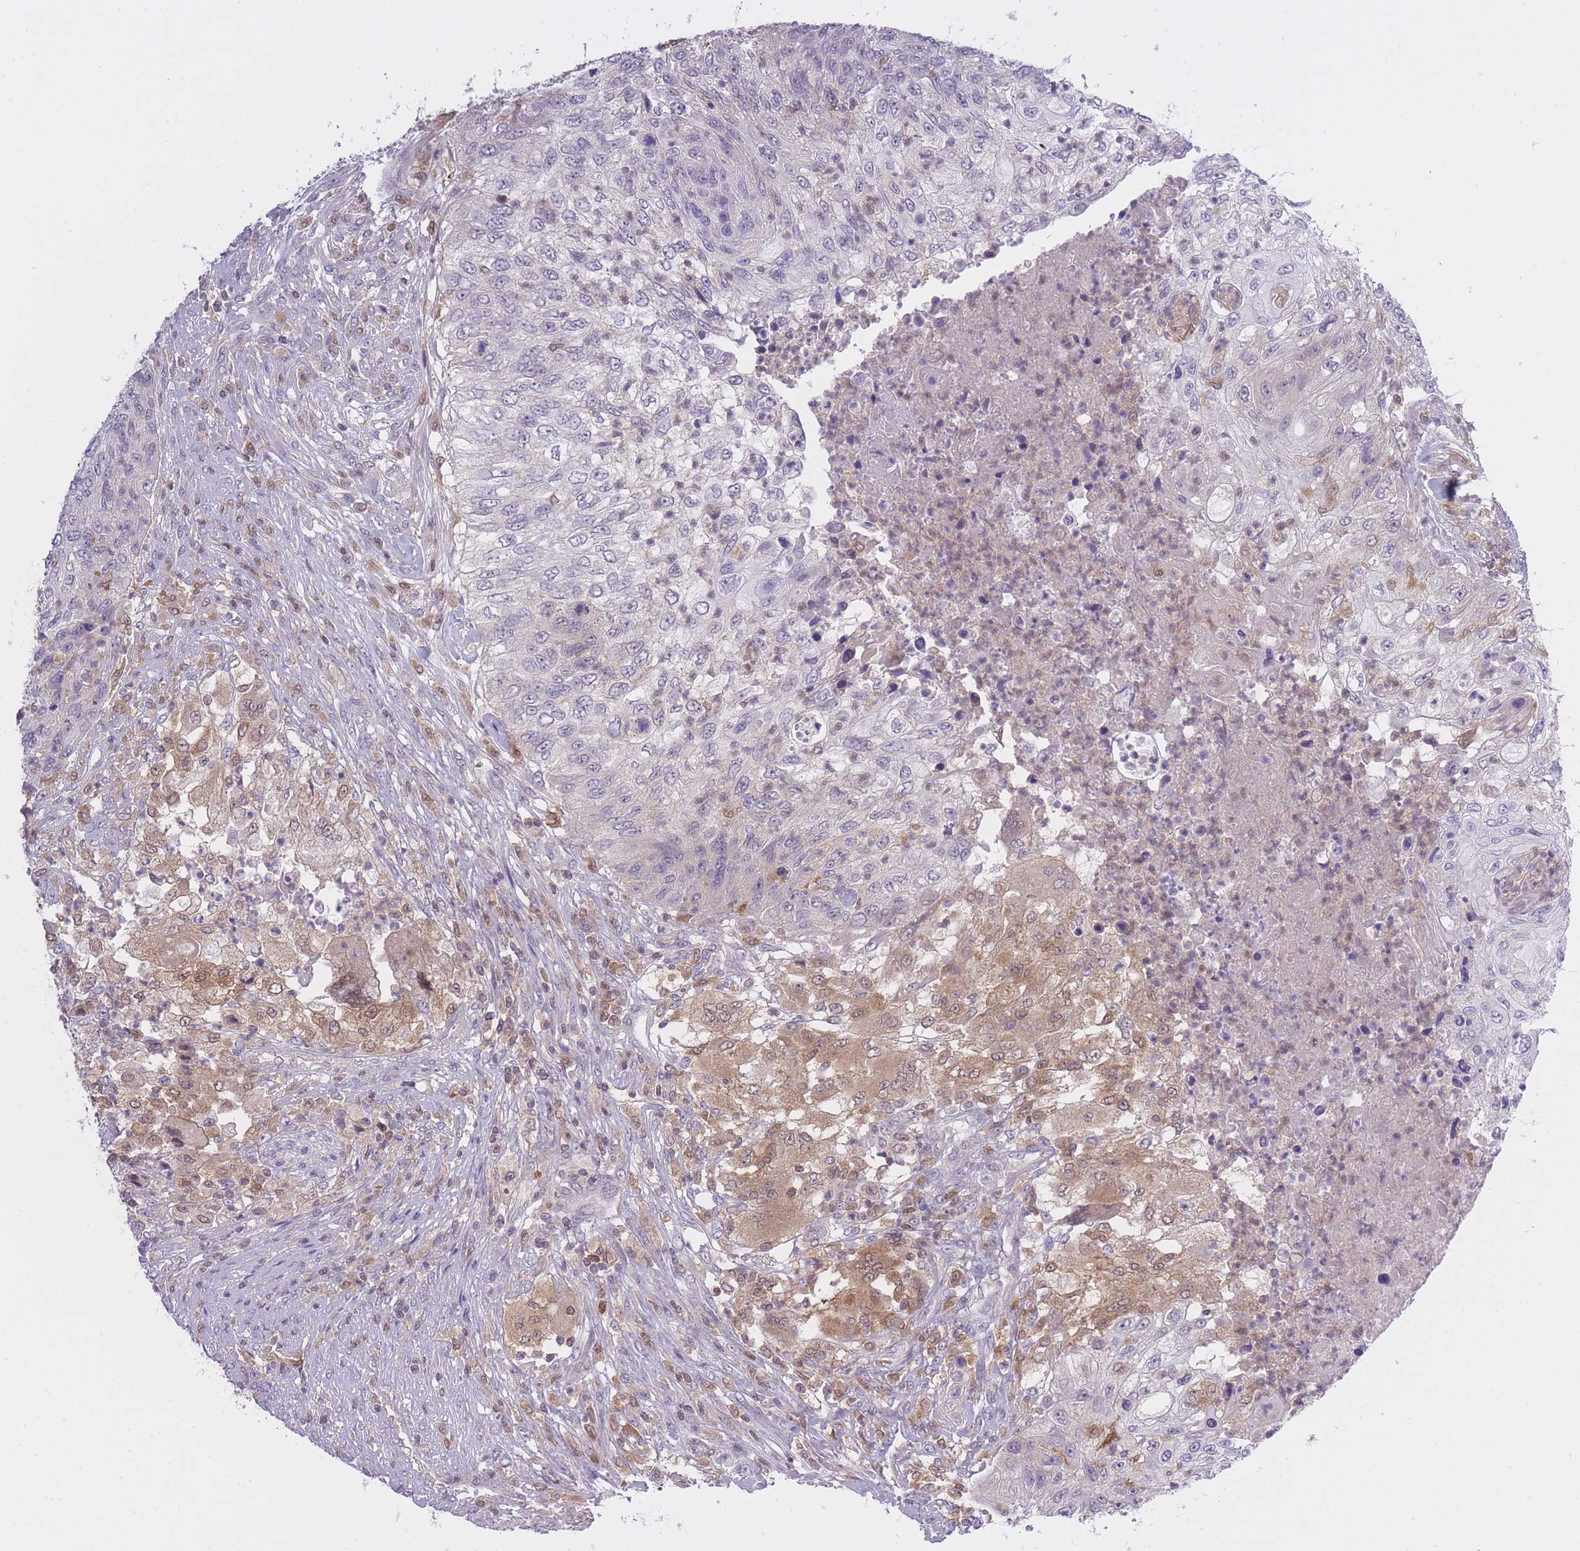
{"staining": {"intensity": "moderate", "quantity": "<25%", "location": "cytoplasmic/membranous,nuclear"}, "tissue": "urothelial cancer", "cell_type": "Tumor cells", "image_type": "cancer", "snomed": [{"axis": "morphology", "description": "Urothelial carcinoma, High grade"}, {"axis": "topography", "description": "Urinary bladder"}], "caption": "Immunohistochemical staining of human urothelial carcinoma (high-grade) shows low levels of moderate cytoplasmic/membranous and nuclear protein staining in about <25% of tumor cells.", "gene": "CXorf38", "patient": {"sex": "female", "age": 60}}